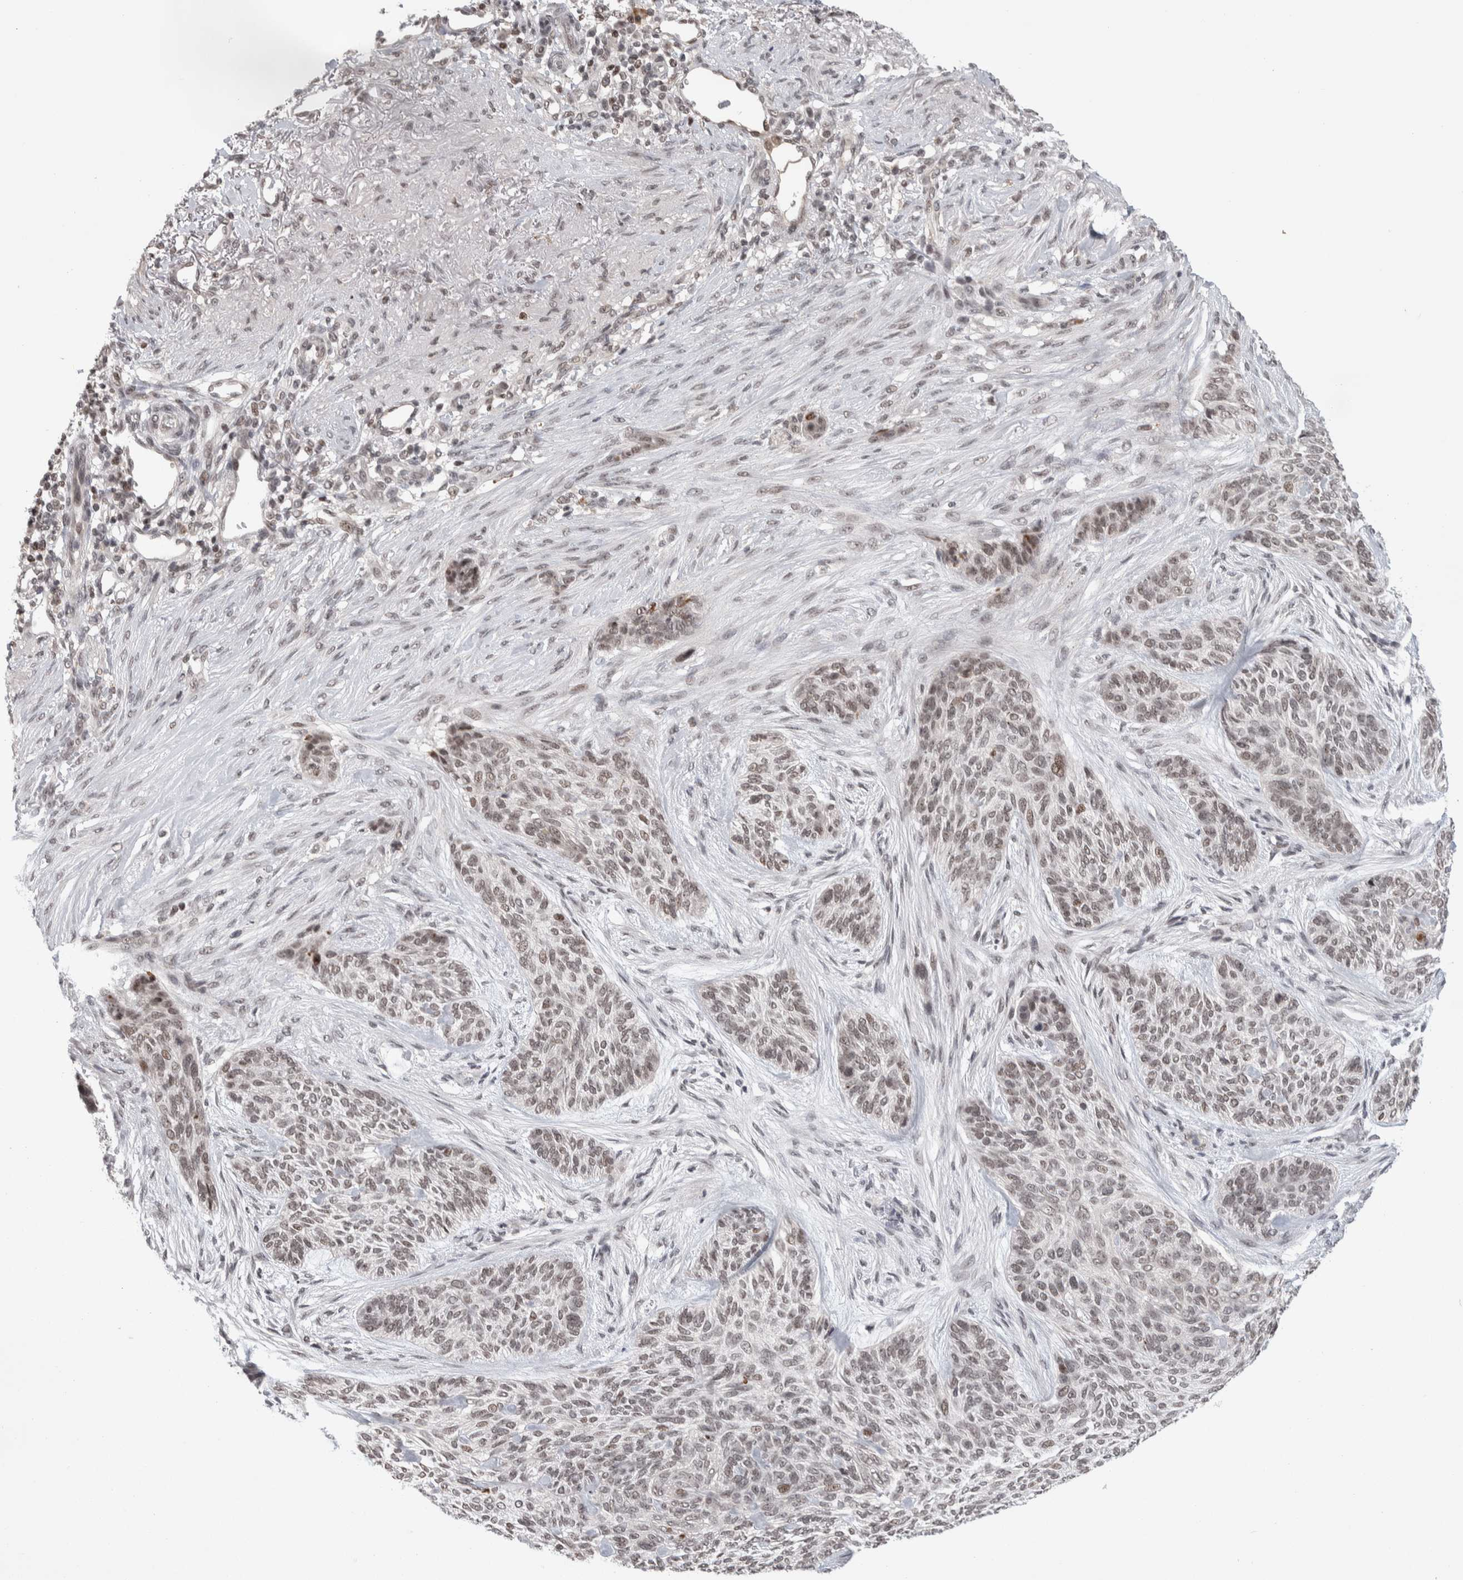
{"staining": {"intensity": "weak", "quantity": ">75%", "location": "nuclear"}, "tissue": "skin cancer", "cell_type": "Tumor cells", "image_type": "cancer", "snomed": [{"axis": "morphology", "description": "Basal cell carcinoma"}, {"axis": "topography", "description": "Skin"}], "caption": "This micrograph demonstrates immunohistochemistry (IHC) staining of skin basal cell carcinoma, with low weak nuclear expression in about >75% of tumor cells.", "gene": "ZSCAN21", "patient": {"sex": "male", "age": 55}}